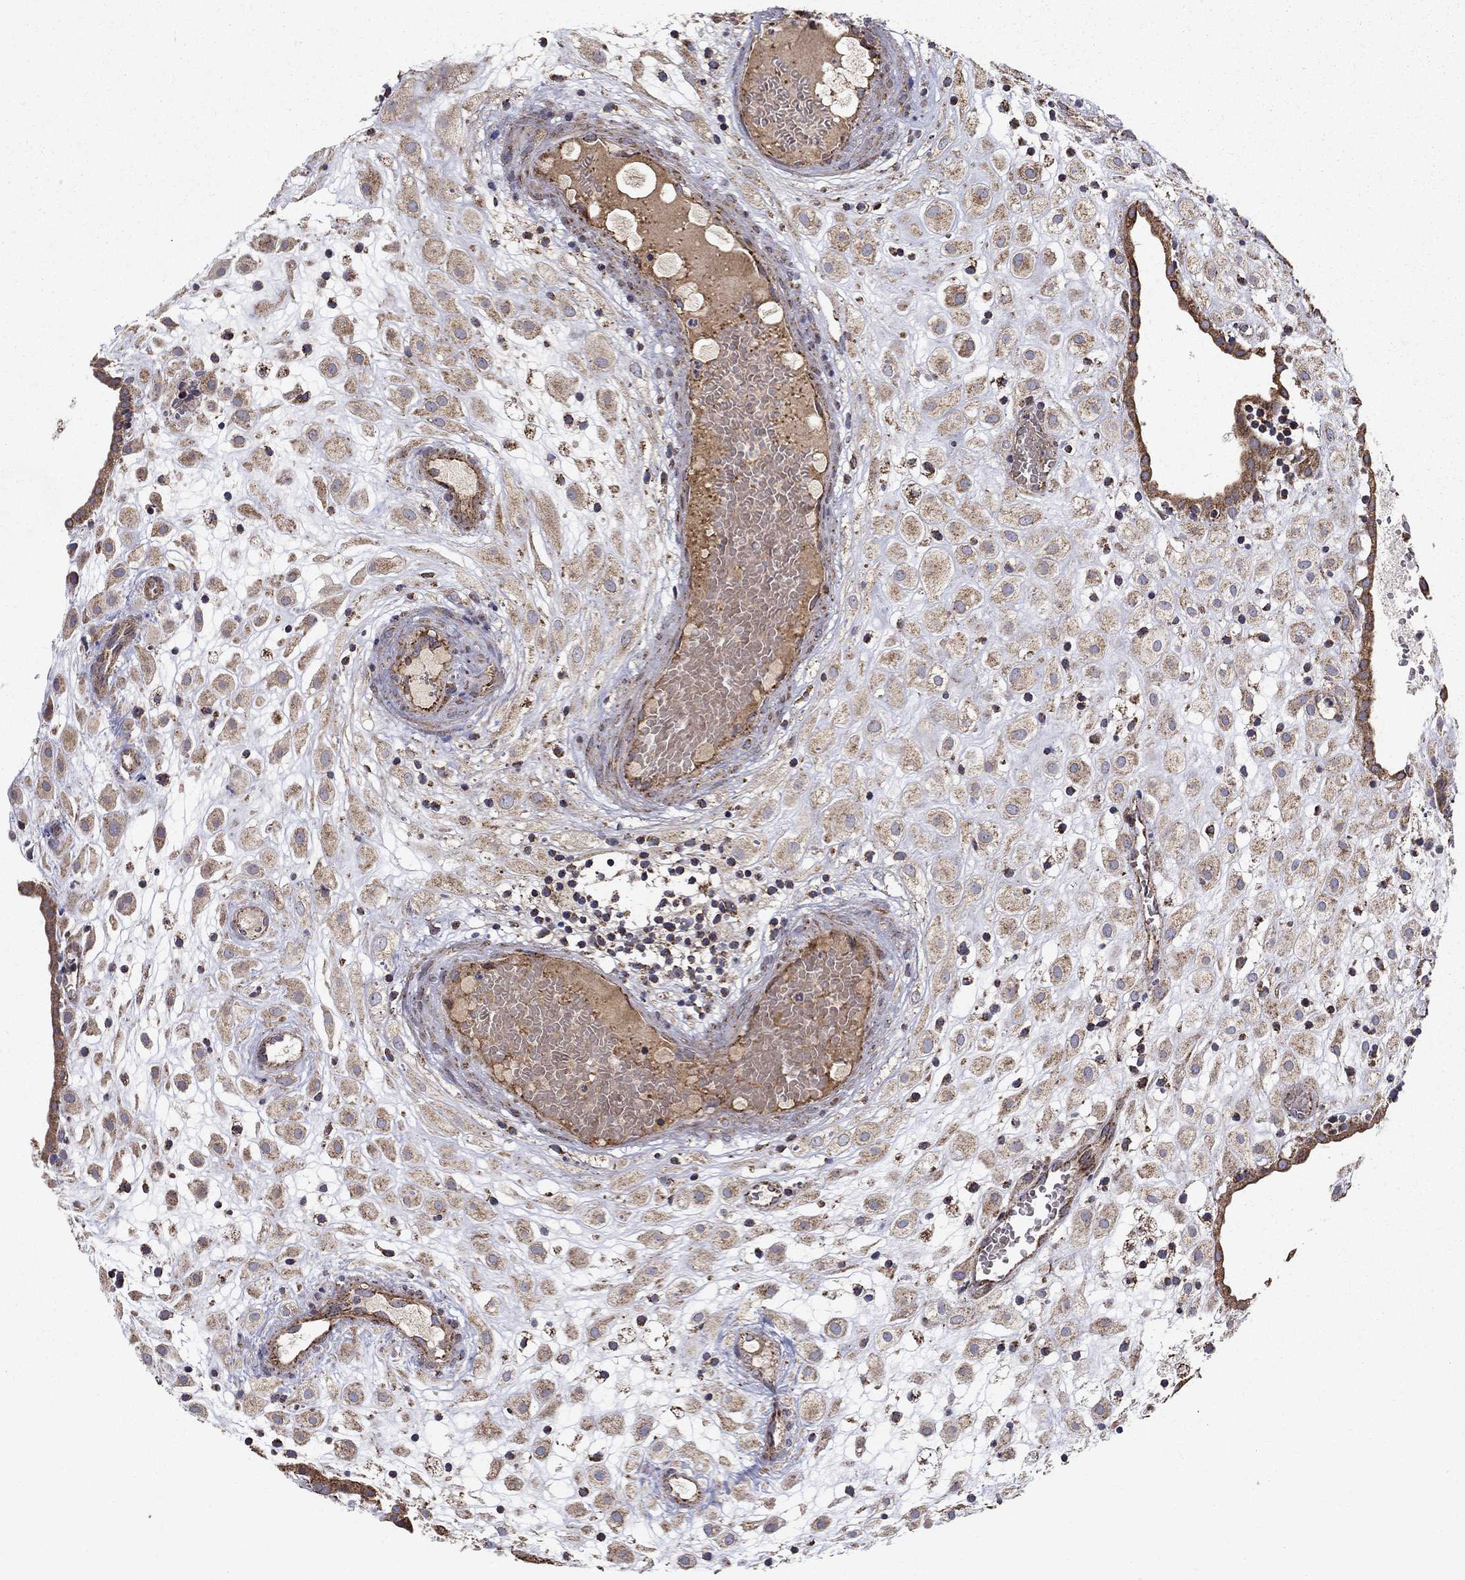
{"staining": {"intensity": "weak", "quantity": ">75%", "location": "cytoplasmic/membranous"}, "tissue": "placenta", "cell_type": "Decidual cells", "image_type": "normal", "snomed": [{"axis": "morphology", "description": "Normal tissue, NOS"}, {"axis": "topography", "description": "Placenta"}], "caption": "Immunohistochemical staining of unremarkable placenta reveals weak cytoplasmic/membranous protein positivity in about >75% of decidual cells.", "gene": "NDUFS8", "patient": {"sex": "female", "age": 24}}